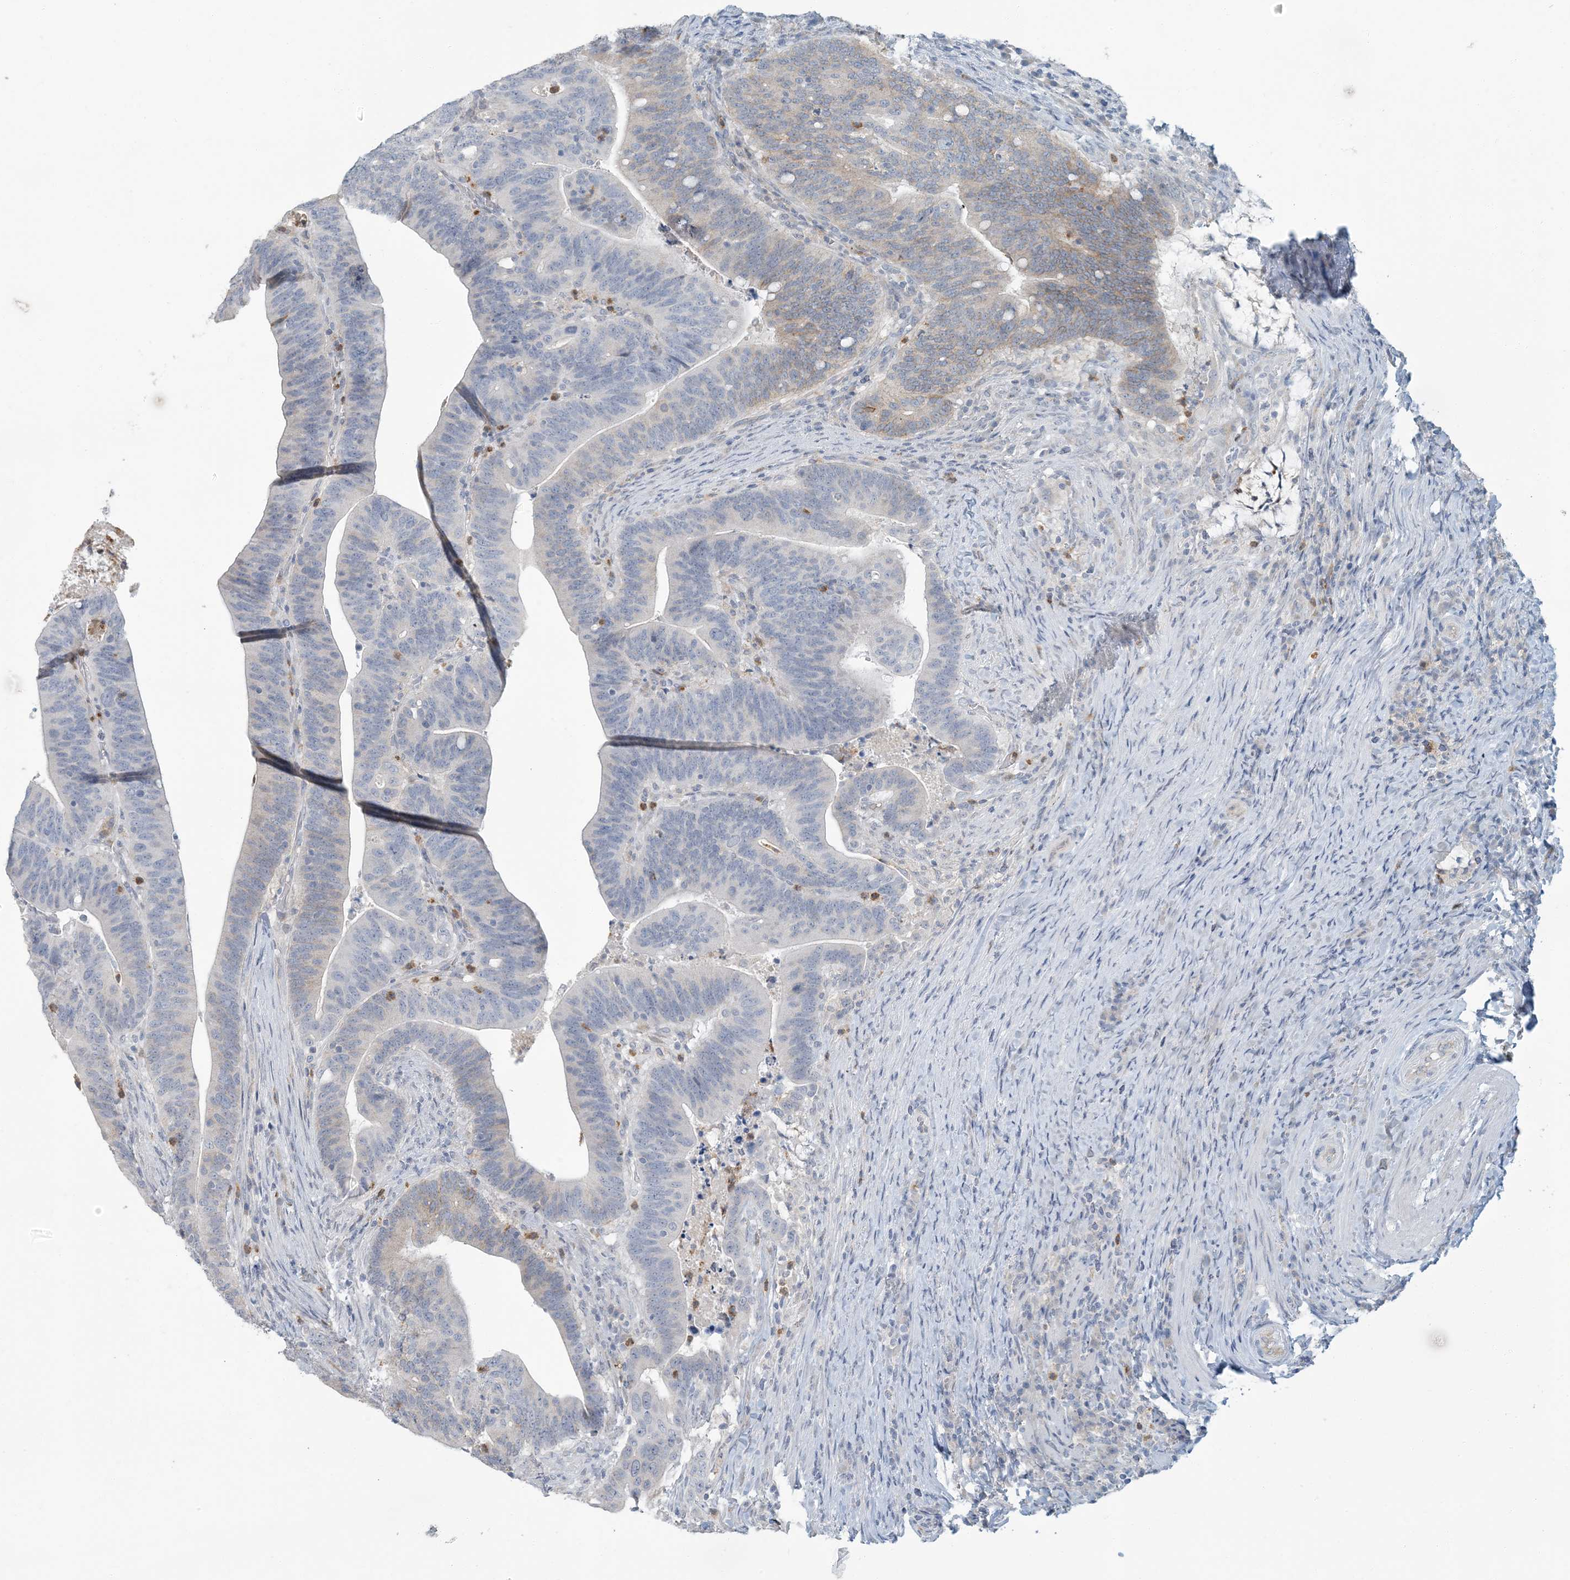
{"staining": {"intensity": "negative", "quantity": "none", "location": "none"}, "tissue": "colorectal cancer", "cell_type": "Tumor cells", "image_type": "cancer", "snomed": [{"axis": "morphology", "description": "Adenocarcinoma, NOS"}, {"axis": "topography", "description": "Colon"}], "caption": "Immunohistochemistry (IHC) image of colorectal adenocarcinoma stained for a protein (brown), which reveals no staining in tumor cells.", "gene": "EPHA4", "patient": {"sex": "female", "age": 66}}